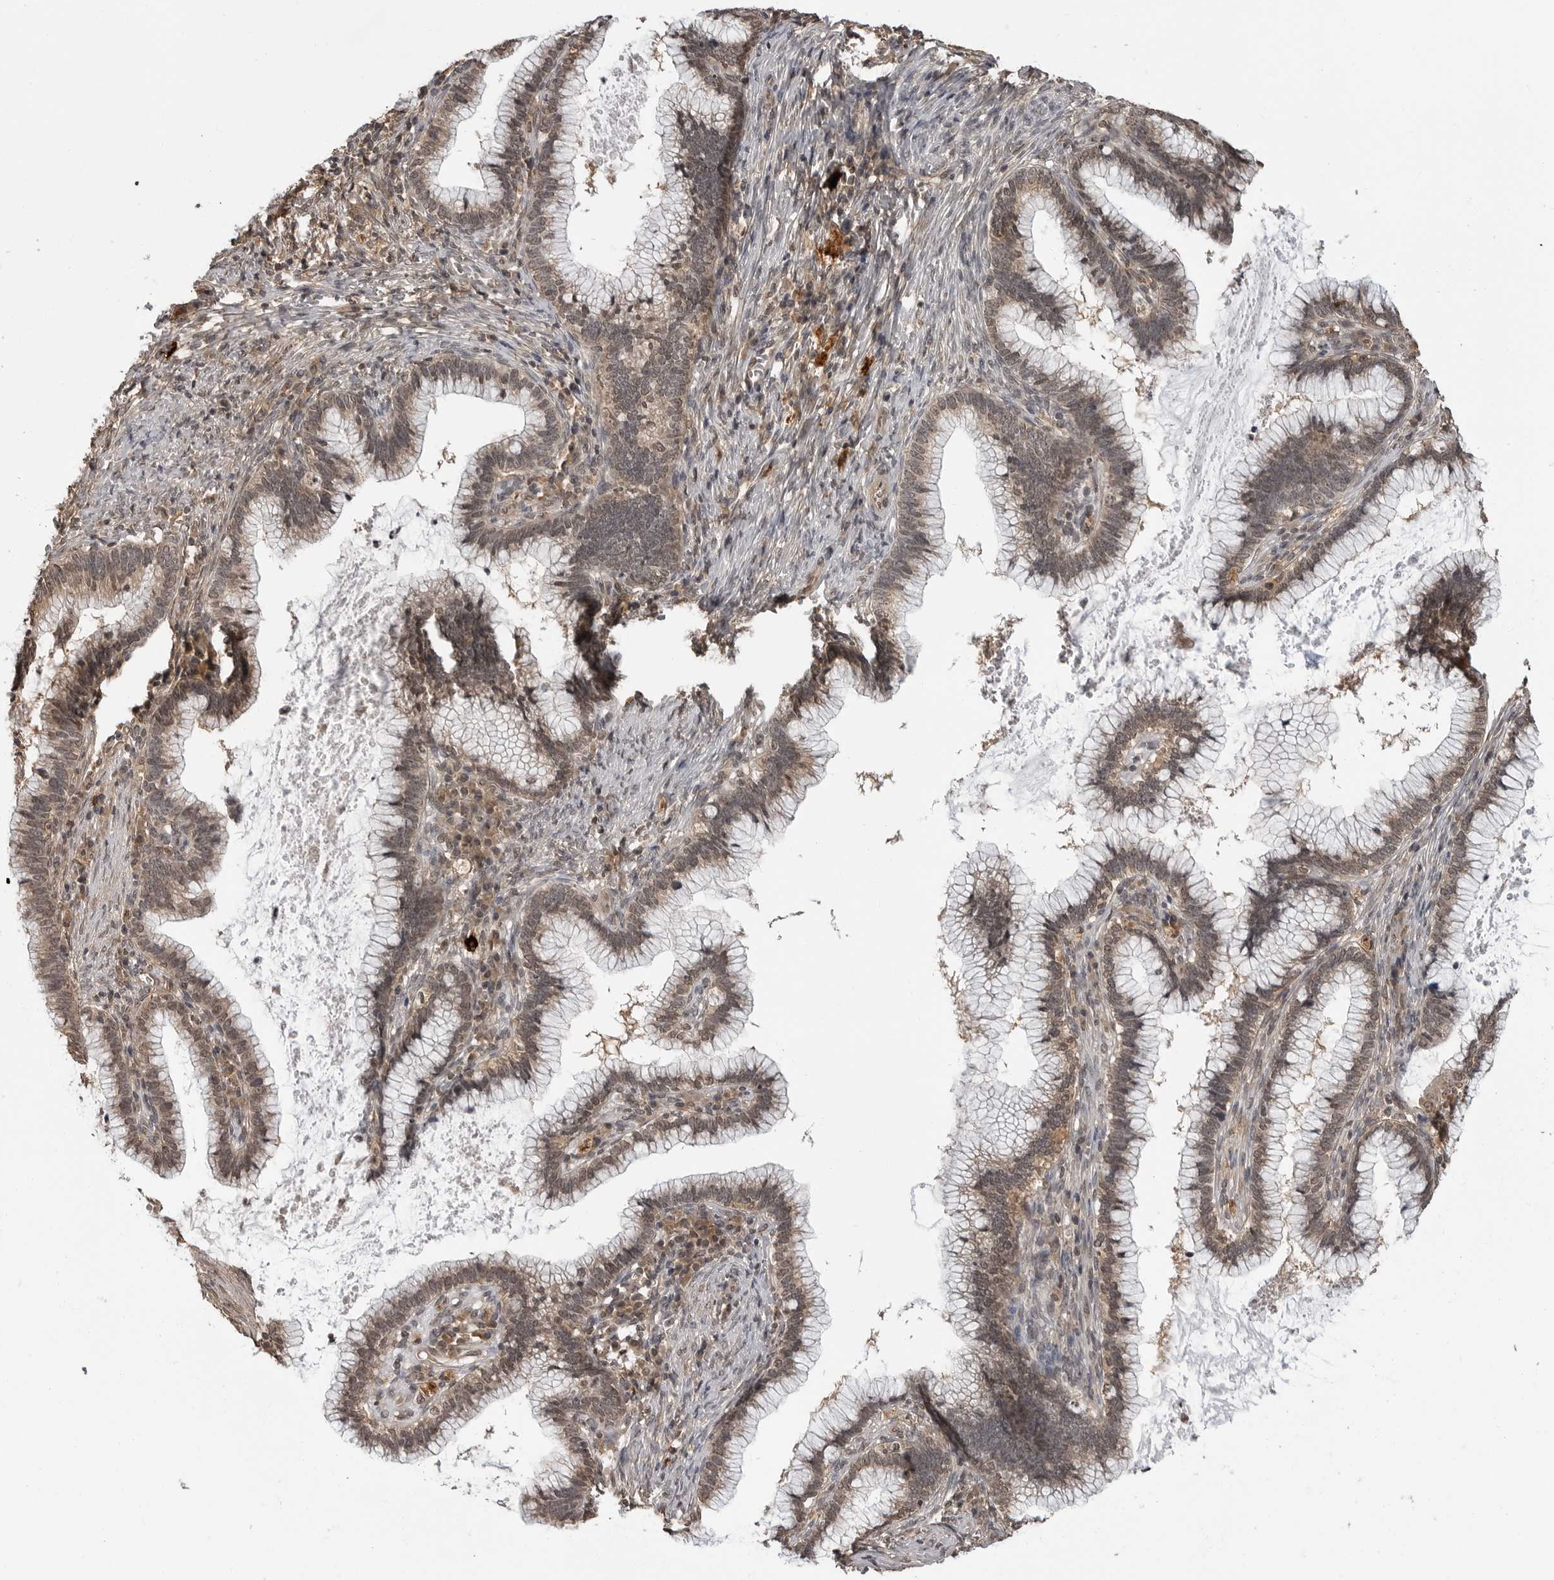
{"staining": {"intensity": "weak", "quantity": ">75%", "location": "cytoplasmic/membranous,nuclear"}, "tissue": "cervical cancer", "cell_type": "Tumor cells", "image_type": "cancer", "snomed": [{"axis": "morphology", "description": "Adenocarcinoma, NOS"}, {"axis": "topography", "description": "Cervix"}], "caption": "Human cervical adenocarcinoma stained with a protein marker demonstrates weak staining in tumor cells.", "gene": "IL24", "patient": {"sex": "female", "age": 36}}